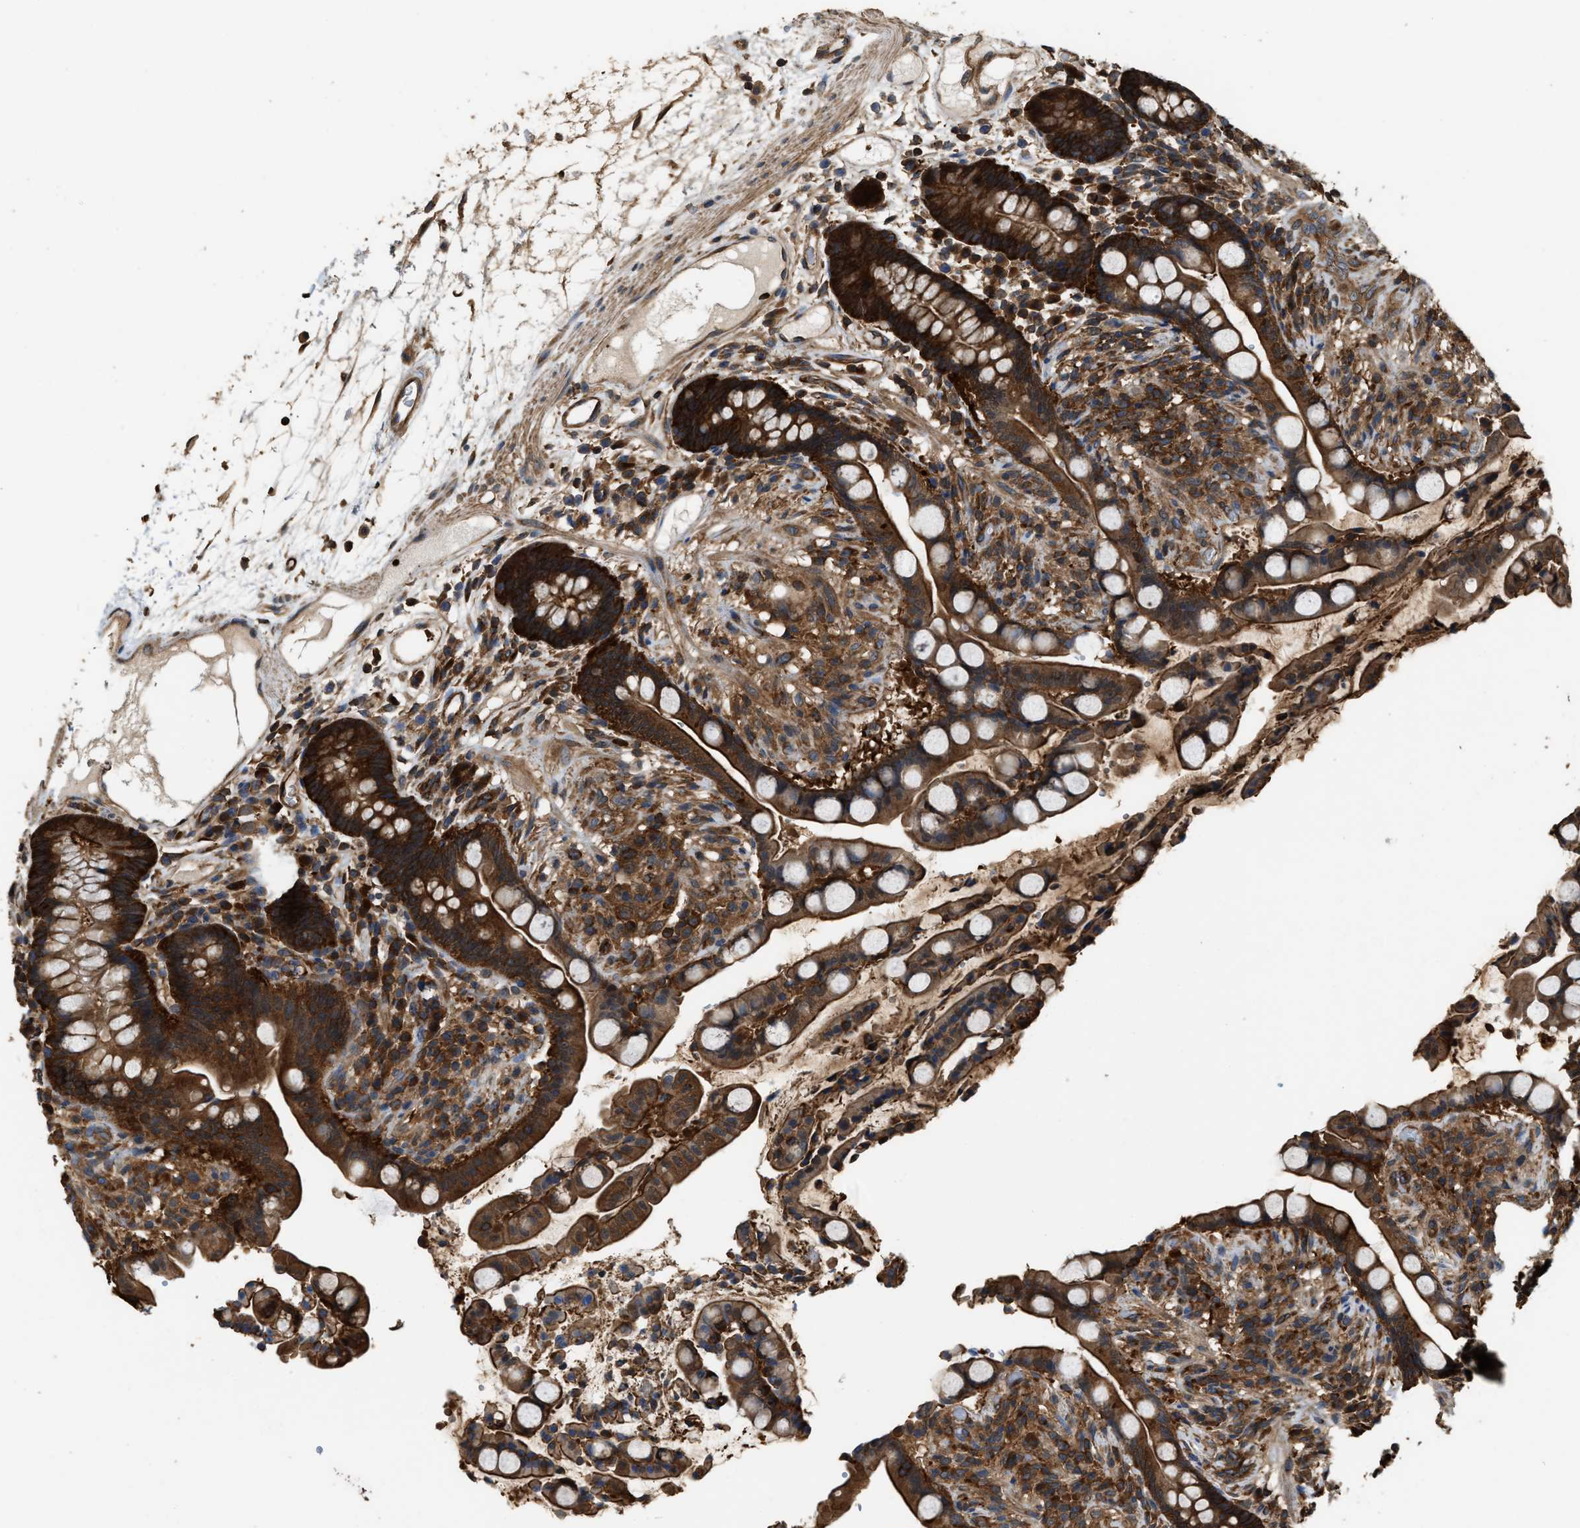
{"staining": {"intensity": "moderate", "quantity": ">75%", "location": "cytoplasmic/membranous"}, "tissue": "colon", "cell_type": "Endothelial cells", "image_type": "normal", "snomed": [{"axis": "morphology", "description": "Normal tissue, NOS"}, {"axis": "topography", "description": "Colon"}], "caption": "Moderate cytoplasmic/membranous staining is appreciated in approximately >75% of endothelial cells in normal colon. (brown staining indicates protein expression, while blue staining denotes nuclei).", "gene": "ATIC", "patient": {"sex": "male", "age": 73}}